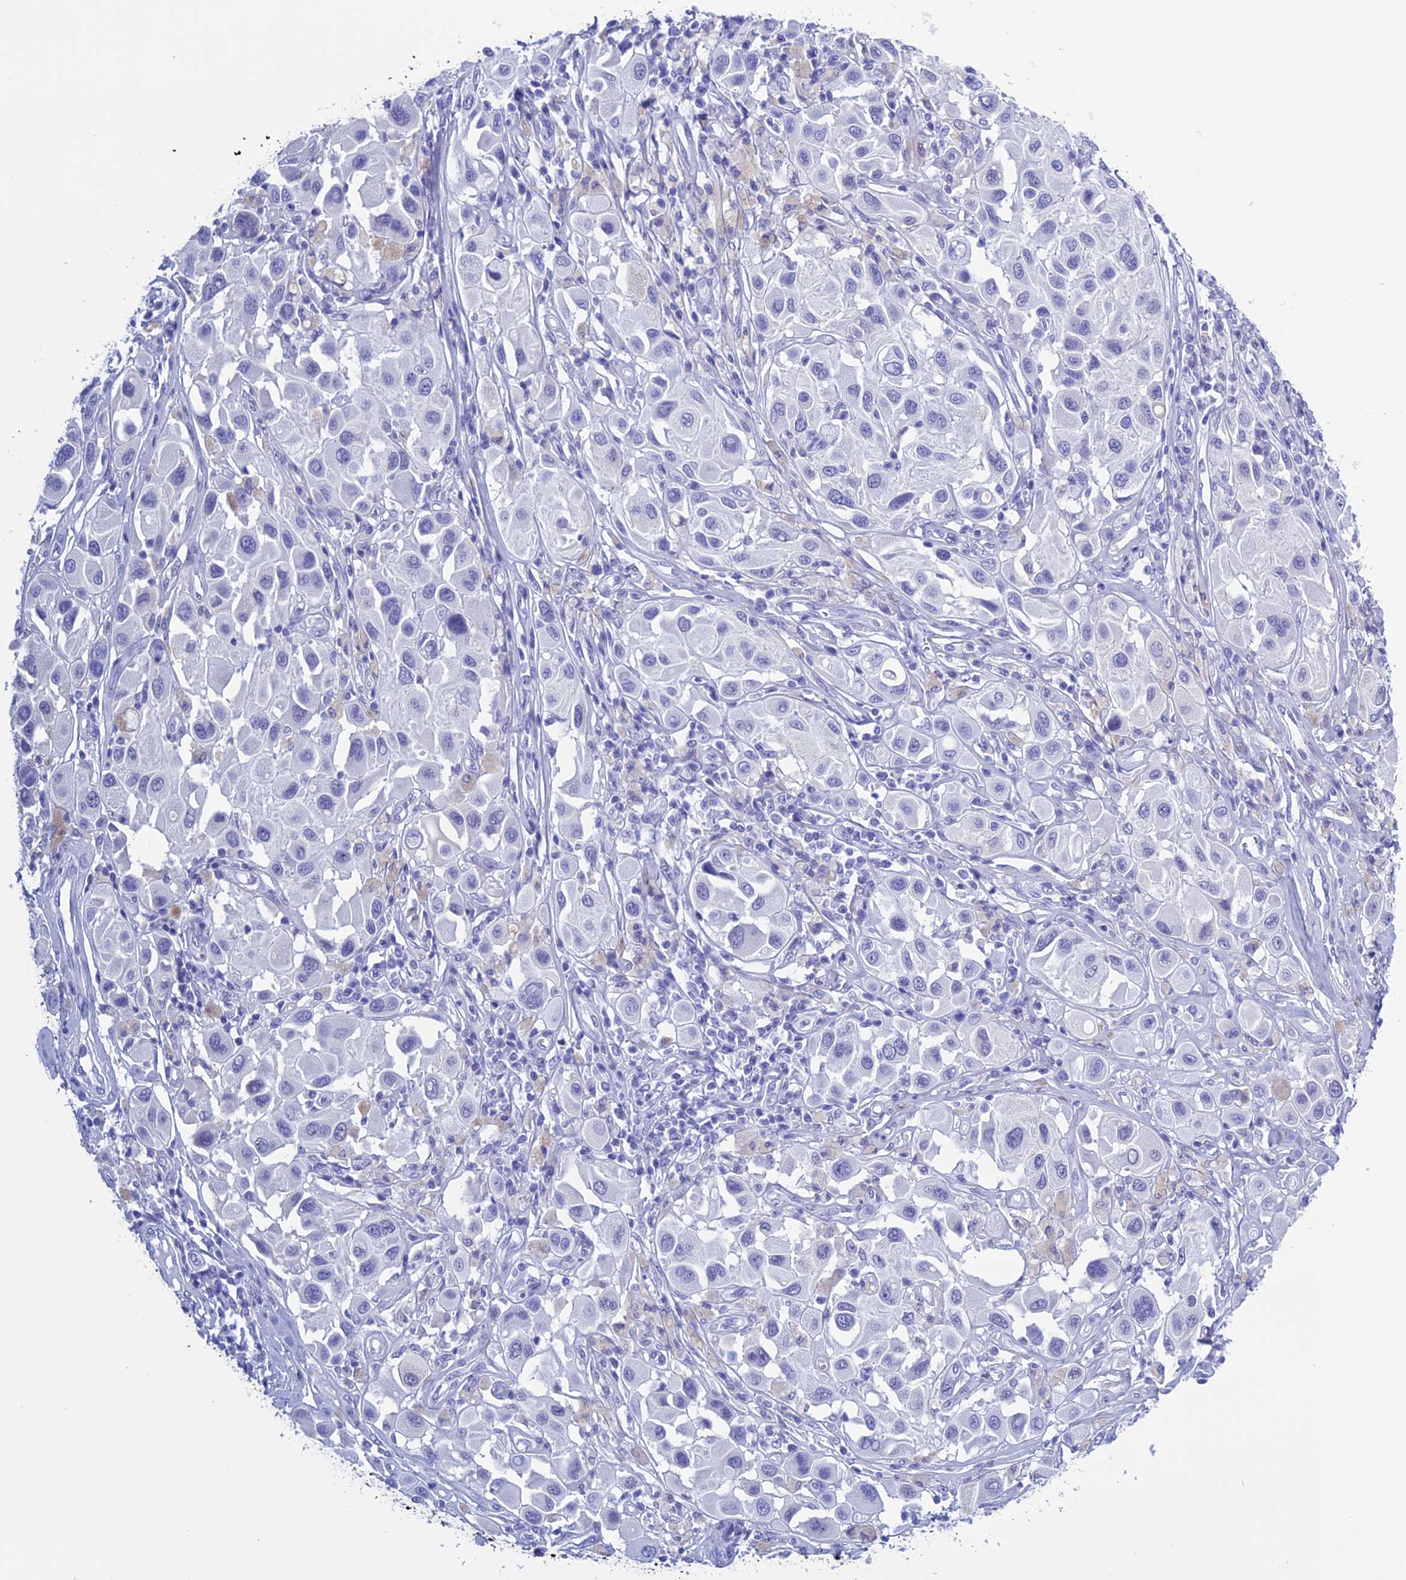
{"staining": {"intensity": "negative", "quantity": "none", "location": "none"}, "tissue": "melanoma", "cell_type": "Tumor cells", "image_type": "cancer", "snomed": [{"axis": "morphology", "description": "Malignant melanoma, Metastatic site"}, {"axis": "topography", "description": "Skin"}], "caption": "Immunohistochemical staining of malignant melanoma (metastatic site) shows no significant positivity in tumor cells. Nuclei are stained in blue.", "gene": "KCTD21", "patient": {"sex": "male", "age": 41}}